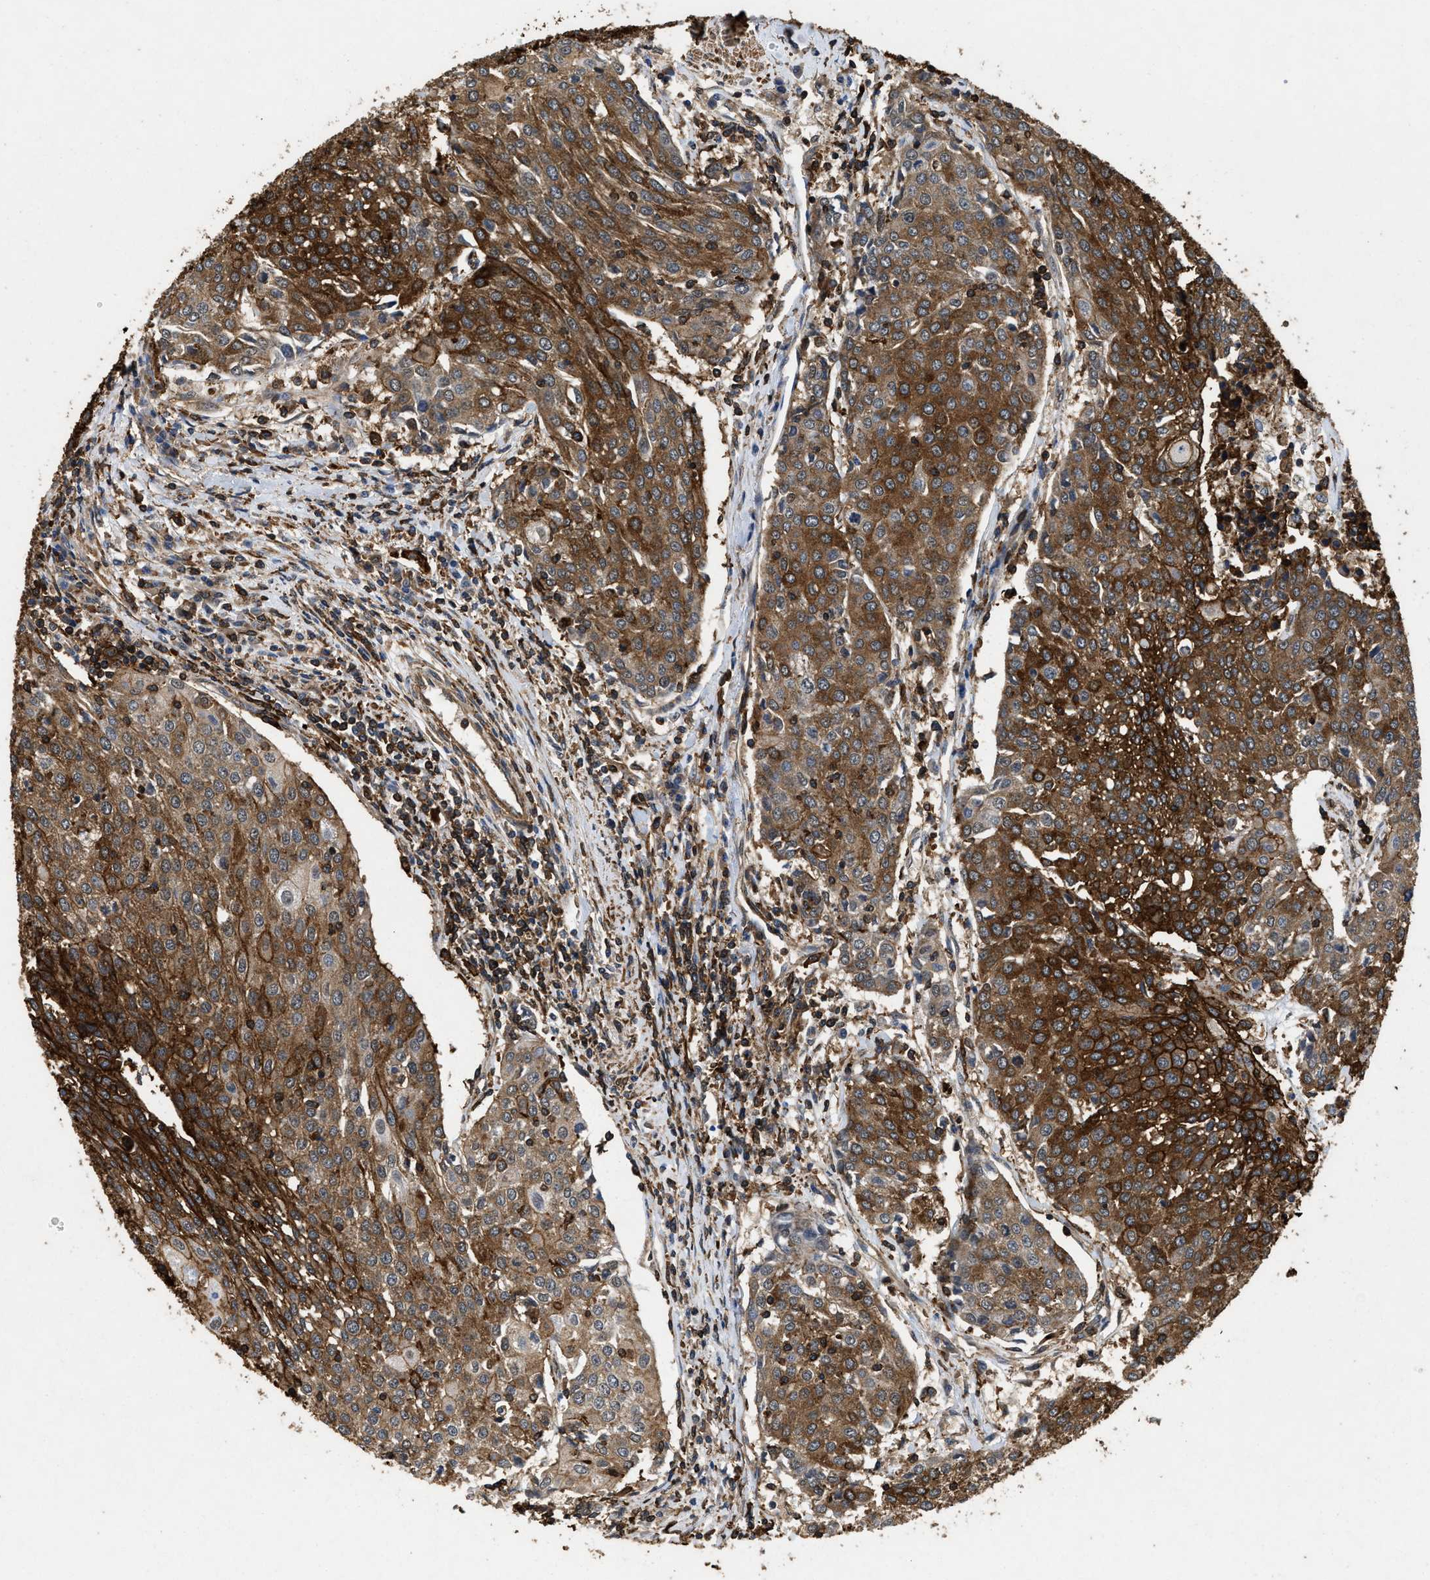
{"staining": {"intensity": "strong", "quantity": ">75%", "location": "cytoplasmic/membranous"}, "tissue": "urothelial cancer", "cell_type": "Tumor cells", "image_type": "cancer", "snomed": [{"axis": "morphology", "description": "Urothelial carcinoma, High grade"}, {"axis": "topography", "description": "Urinary bladder"}], "caption": "Immunohistochemistry (IHC) (DAB (3,3'-diaminobenzidine)) staining of human urothelial cancer exhibits strong cytoplasmic/membranous protein positivity in approximately >75% of tumor cells.", "gene": "LINGO2", "patient": {"sex": "female", "age": 85}}